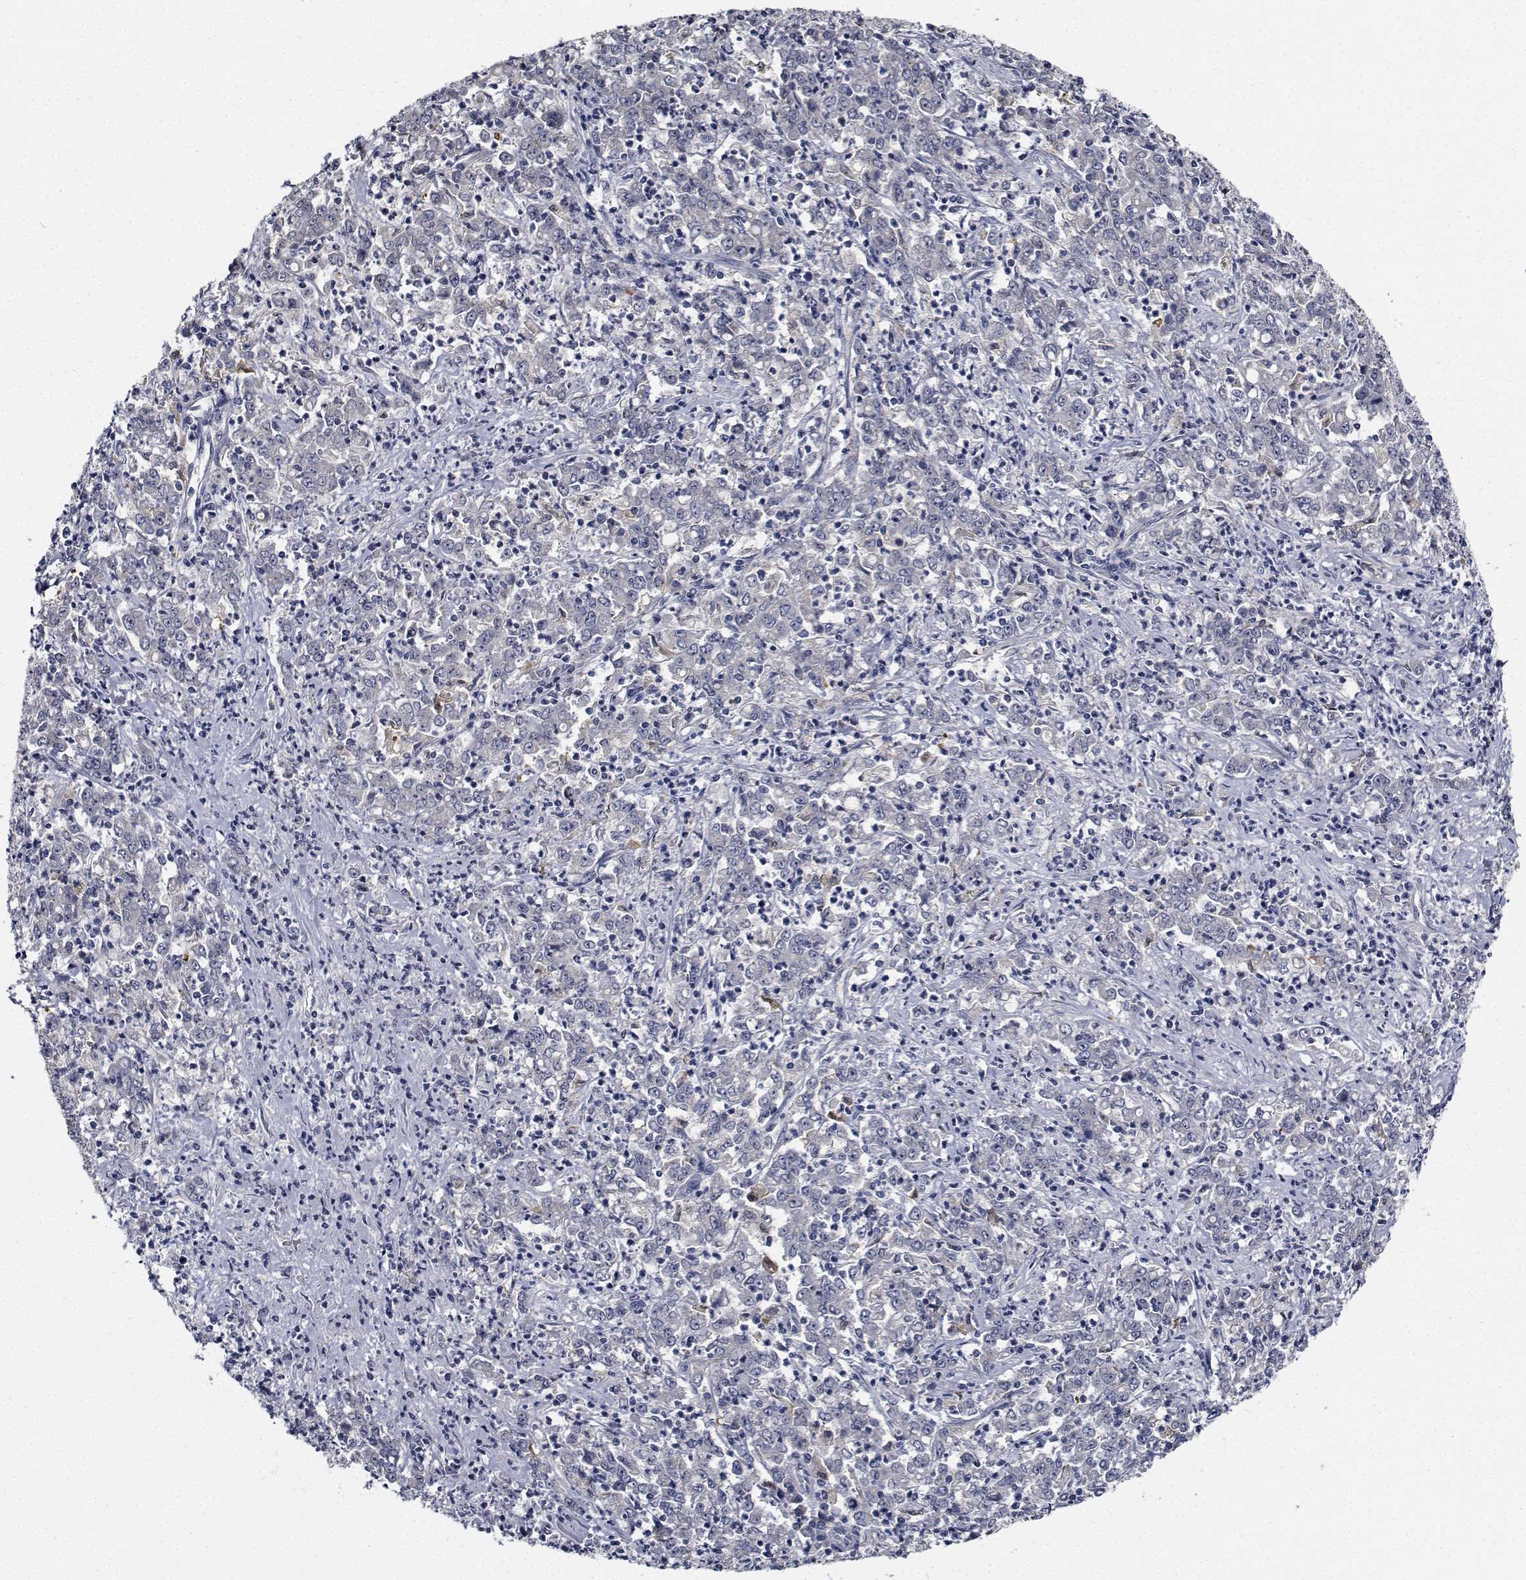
{"staining": {"intensity": "negative", "quantity": "none", "location": "none"}, "tissue": "stomach cancer", "cell_type": "Tumor cells", "image_type": "cancer", "snomed": [{"axis": "morphology", "description": "Adenocarcinoma, NOS"}, {"axis": "topography", "description": "Stomach, lower"}], "caption": "An immunohistochemistry photomicrograph of stomach adenocarcinoma is shown. There is no staining in tumor cells of stomach adenocarcinoma.", "gene": "NVL", "patient": {"sex": "female", "age": 71}}